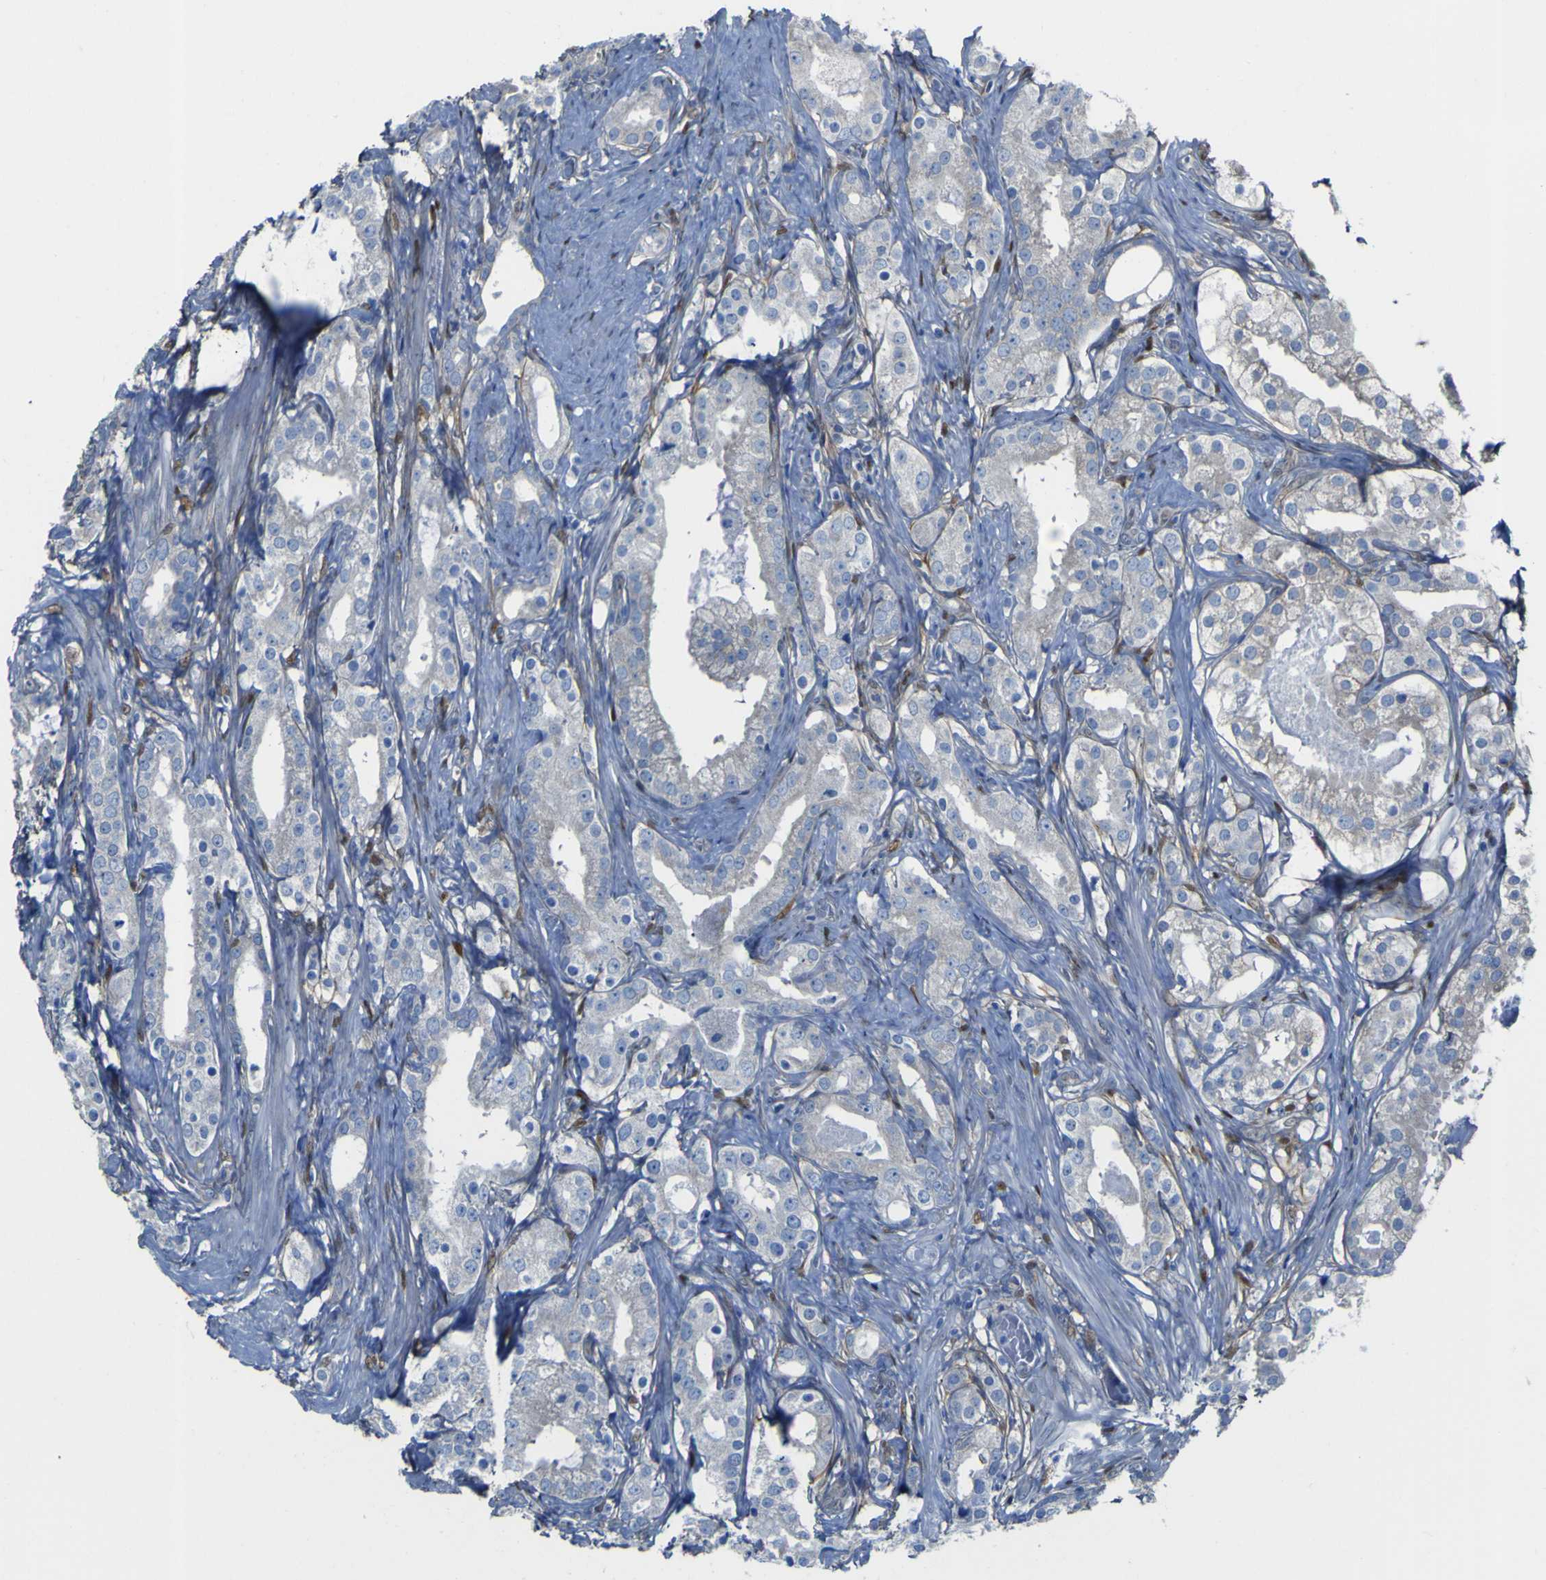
{"staining": {"intensity": "negative", "quantity": "none", "location": "none"}, "tissue": "prostate cancer", "cell_type": "Tumor cells", "image_type": "cancer", "snomed": [{"axis": "morphology", "description": "Adenocarcinoma, Low grade"}, {"axis": "topography", "description": "Prostate"}], "caption": "High magnification brightfield microscopy of prostate cancer stained with DAB (brown) and counterstained with hematoxylin (blue): tumor cells show no significant positivity.", "gene": "LRRN1", "patient": {"sex": "male", "age": 59}}